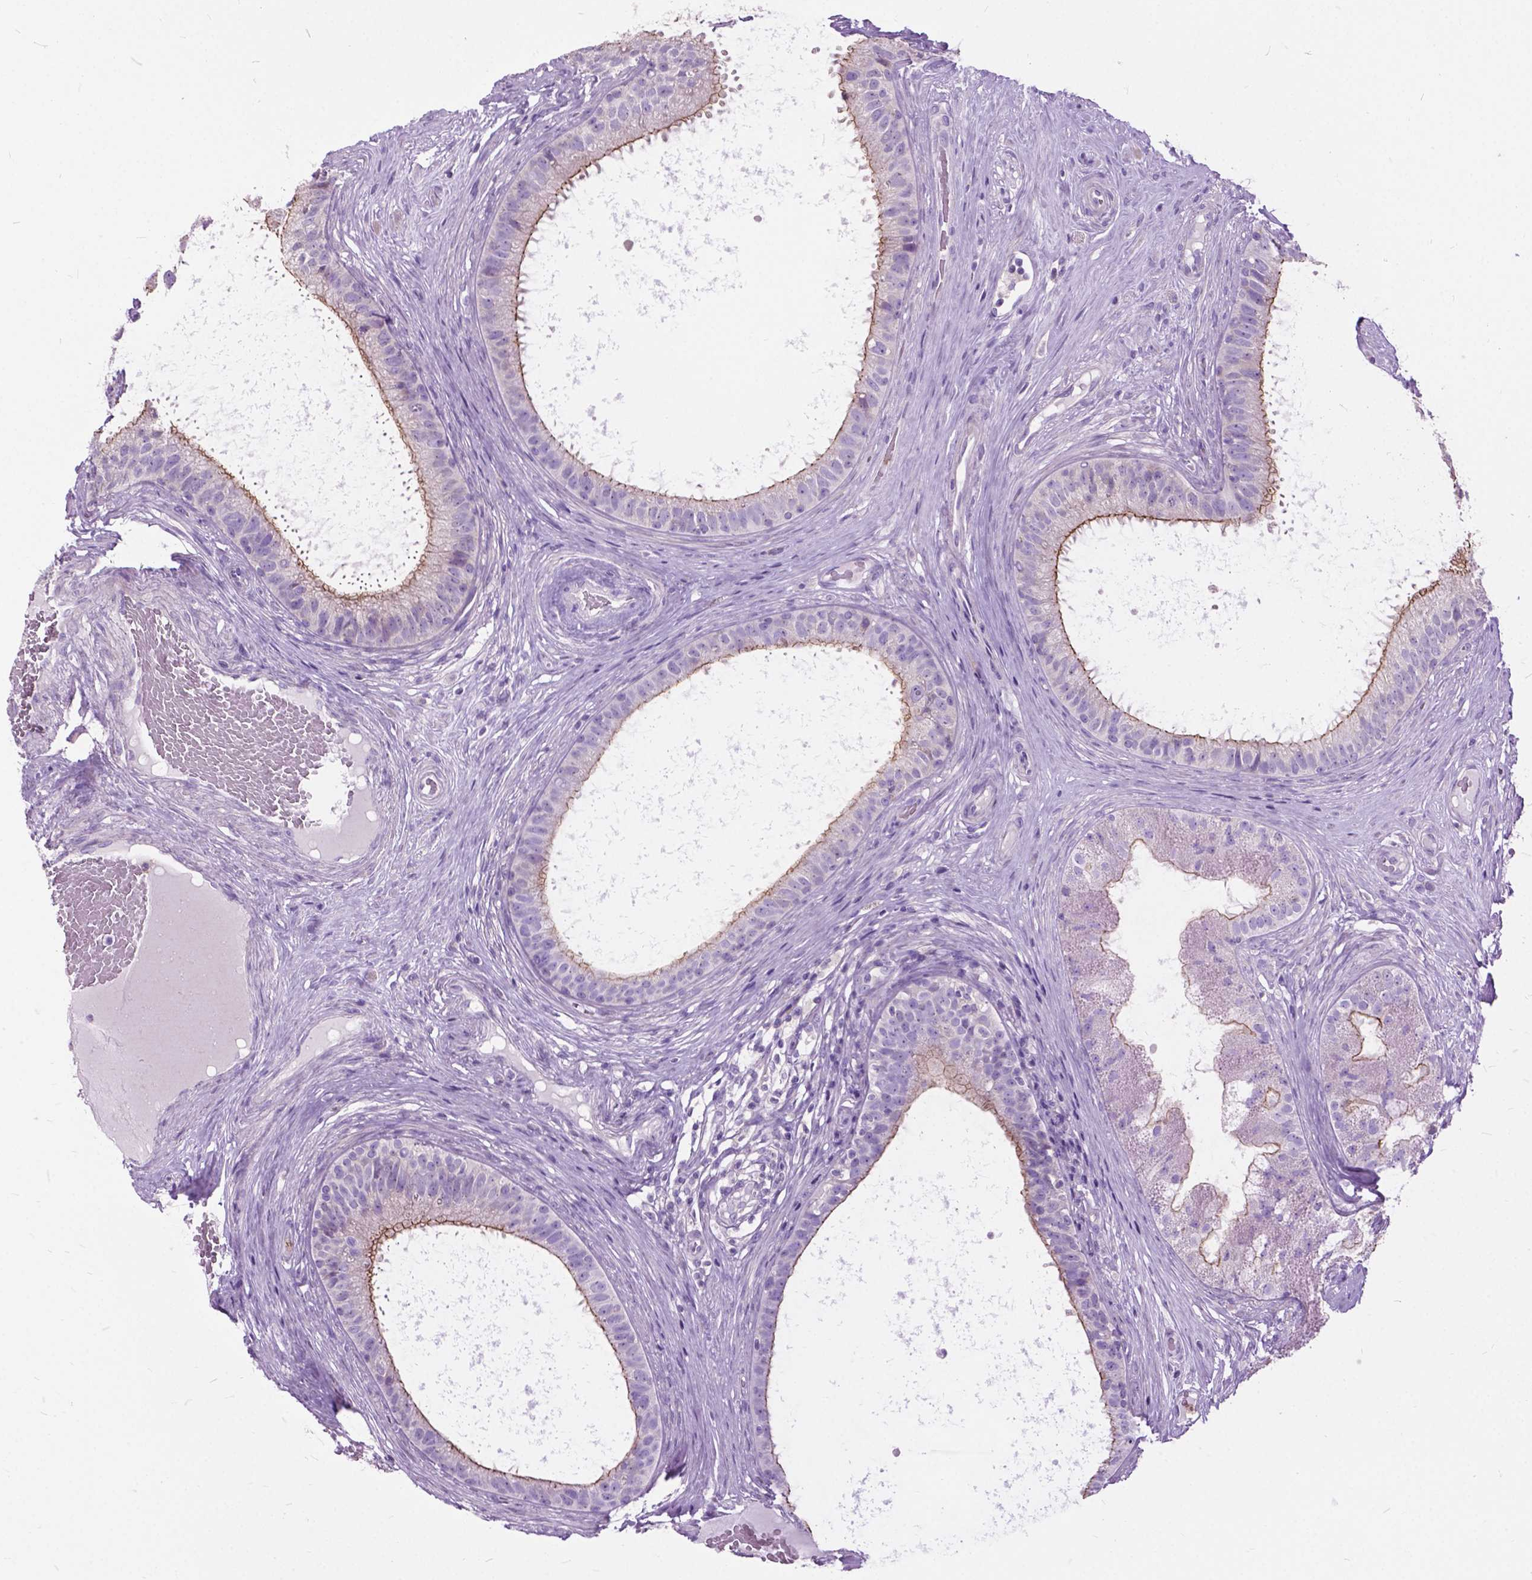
{"staining": {"intensity": "moderate", "quantity": "<25%", "location": "cytoplasmic/membranous"}, "tissue": "epididymis", "cell_type": "Glandular cells", "image_type": "normal", "snomed": [{"axis": "morphology", "description": "Normal tissue, NOS"}, {"axis": "topography", "description": "Epididymis"}], "caption": "Glandular cells display moderate cytoplasmic/membranous positivity in about <25% of cells in normal epididymis. (DAB (3,3'-diaminobenzidine) = brown stain, brightfield microscopy at high magnification).", "gene": "PRR35", "patient": {"sex": "male", "age": 59}}